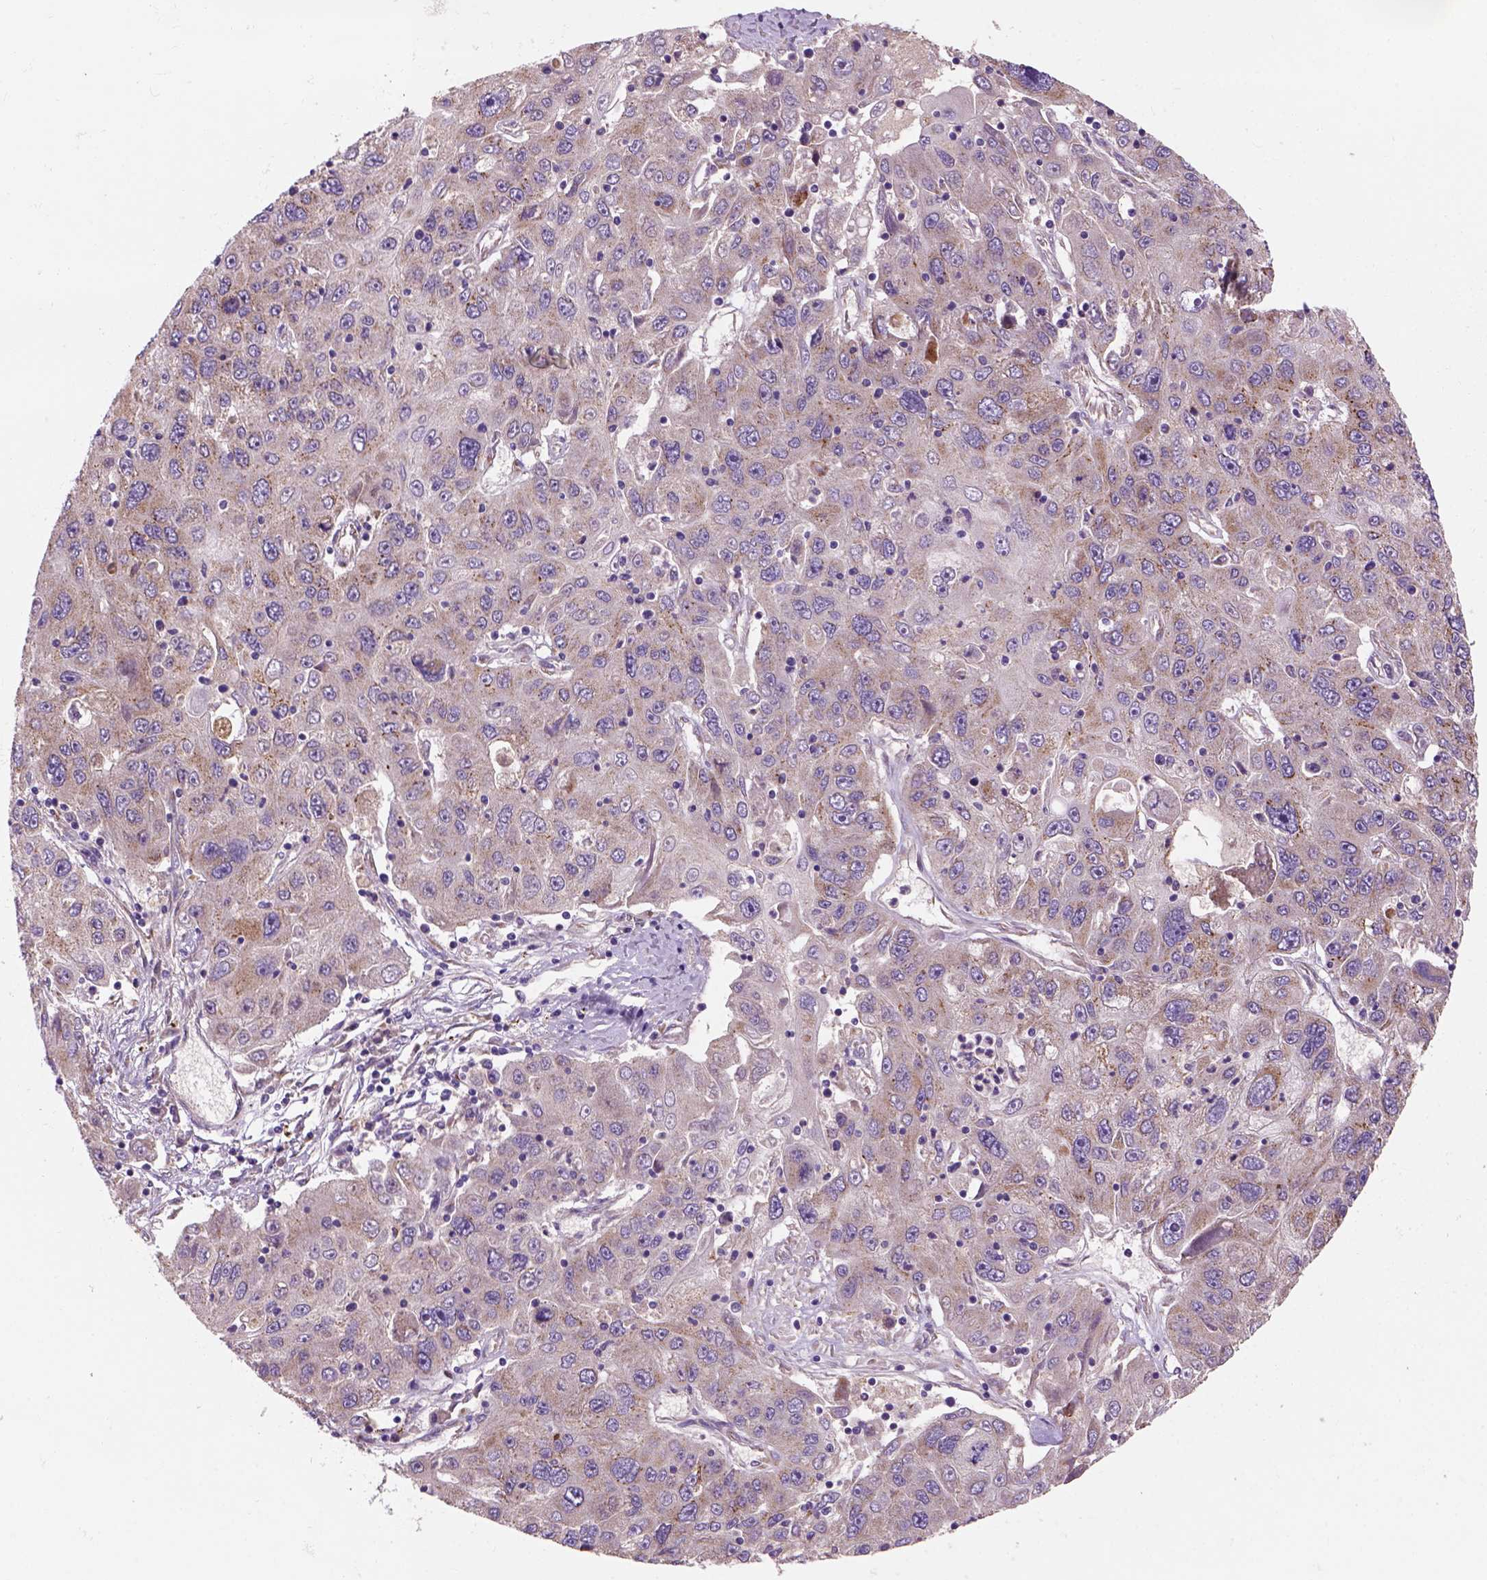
{"staining": {"intensity": "moderate", "quantity": "<25%", "location": "cytoplasmic/membranous"}, "tissue": "stomach cancer", "cell_type": "Tumor cells", "image_type": "cancer", "snomed": [{"axis": "morphology", "description": "Adenocarcinoma, NOS"}, {"axis": "topography", "description": "Stomach"}], "caption": "Stomach cancer stained for a protein reveals moderate cytoplasmic/membranous positivity in tumor cells.", "gene": "WARS2", "patient": {"sex": "male", "age": 56}}